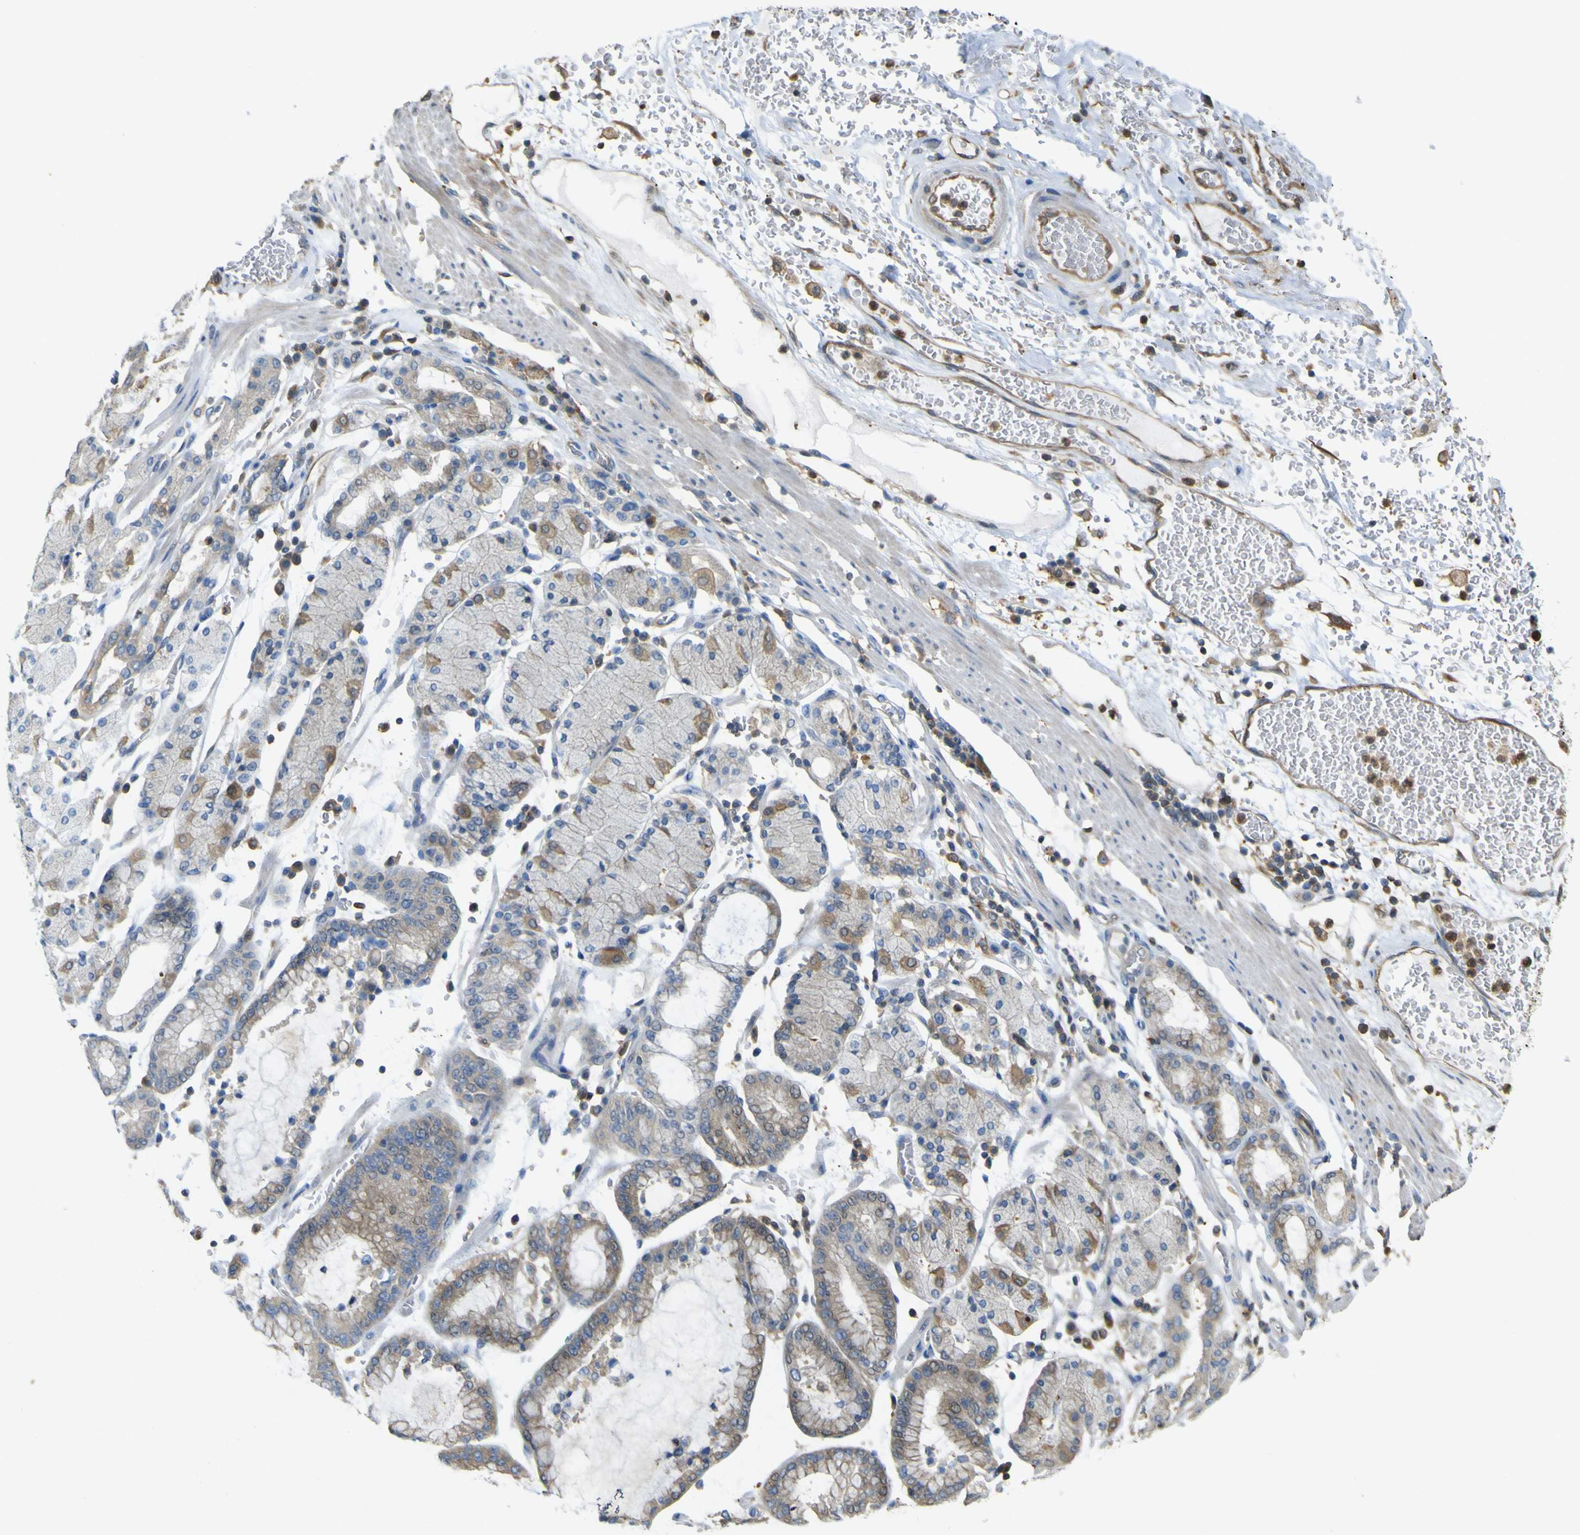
{"staining": {"intensity": "moderate", "quantity": "<25%", "location": "cytoplasmic/membranous"}, "tissue": "stomach cancer", "cell_type": "Tumor cells", "image_type": "cancer", "snomed": [{"axis": "morphology", "description": "Normal tissue, NOS"}, {"axis": "morphology", "description": "Adenocarcinoma, NOS"}, {"axis": "topography", "description": "Stomach, upper"}, {"axis": "topography", "description": "Stomach"}], "caption": "A brown stain labels moderate cytoplasmic/membranous positivity of a protein in stomach cancer (adenocarcinoma) tumor cells.", "gene": "ABHD3", "patient": {"sex": "male", "age": 76}}